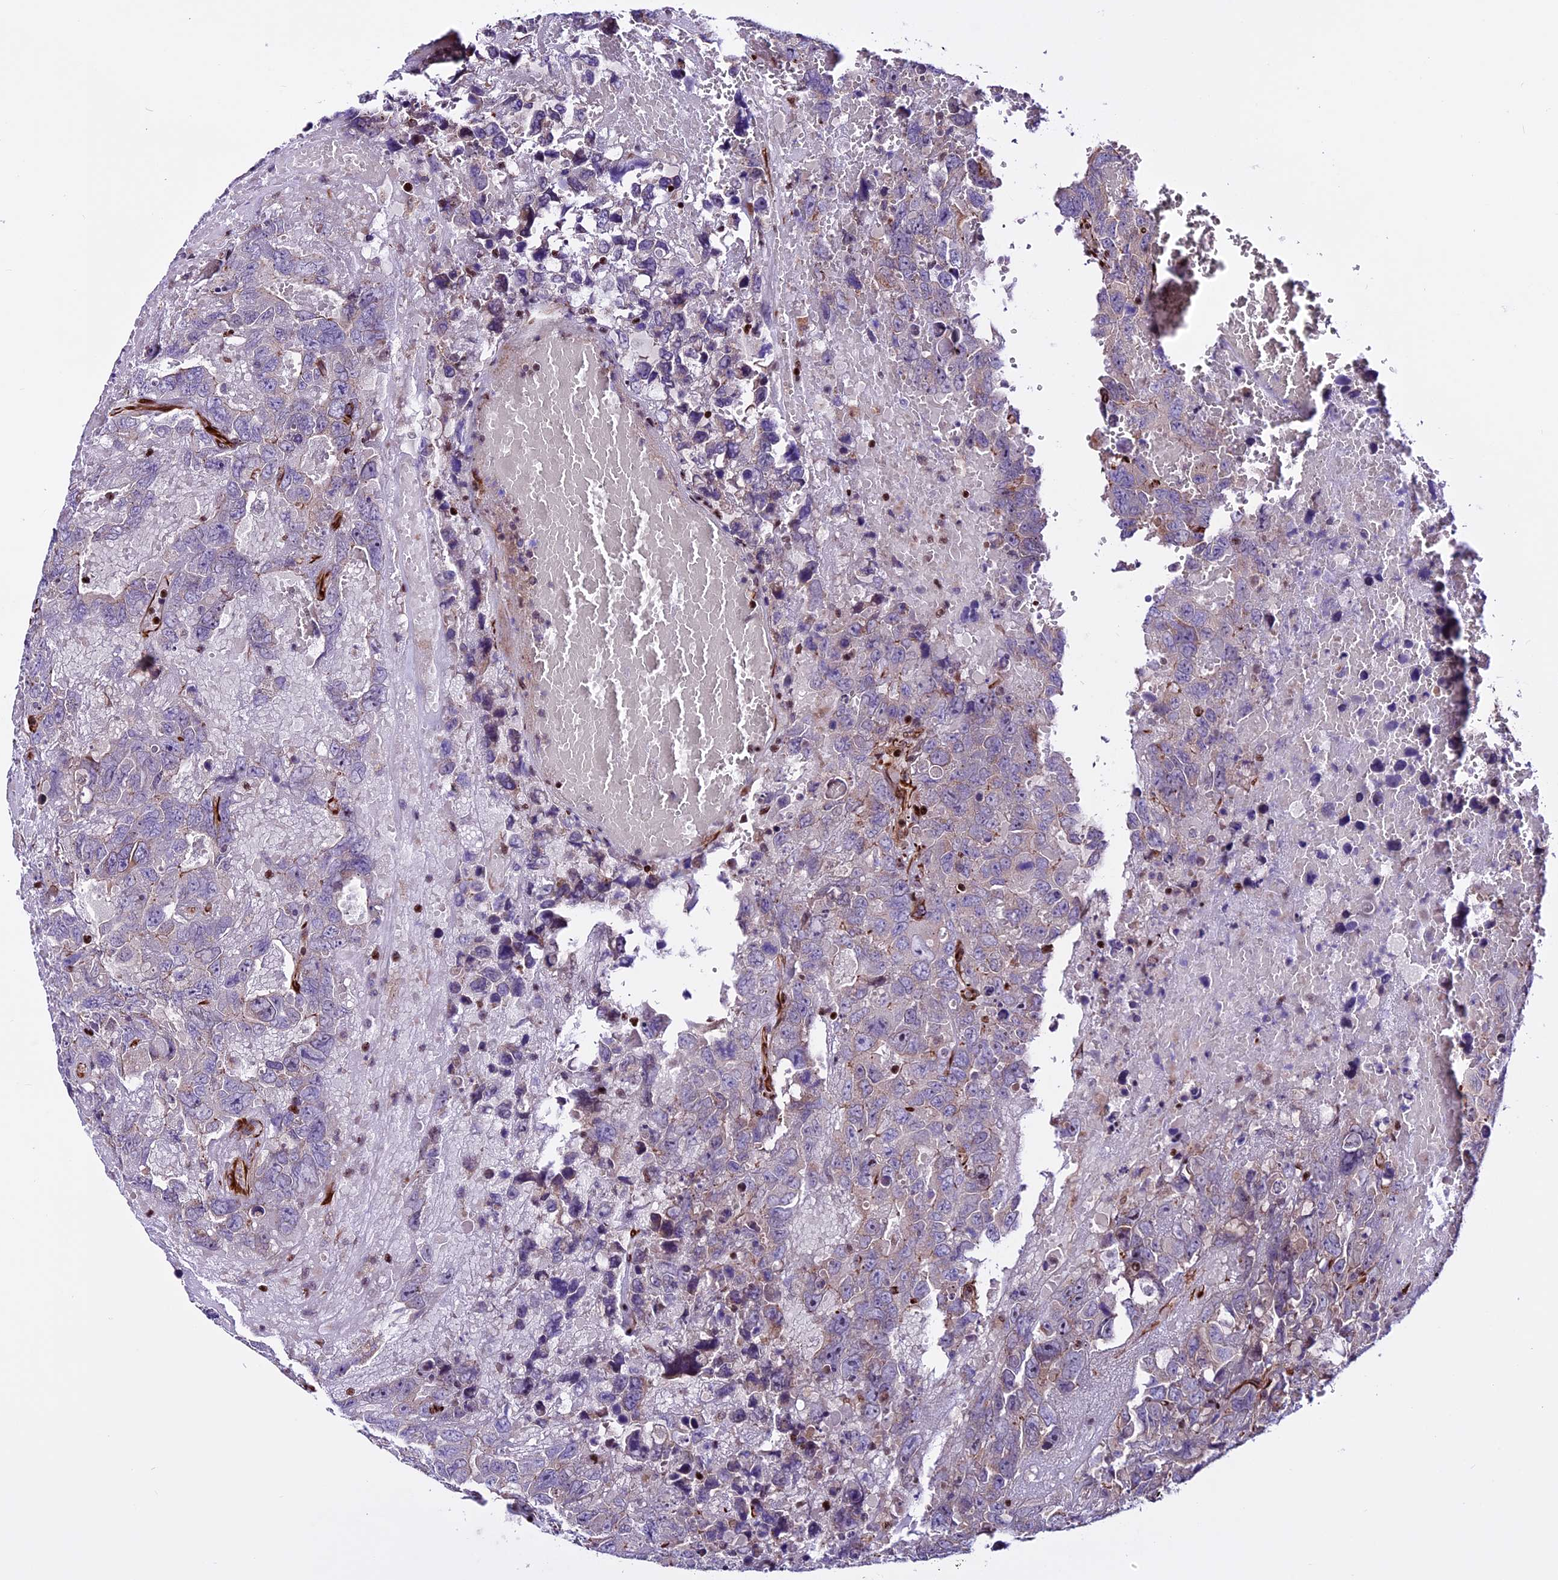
{"staining": {"intensity": "weak", "quantity": "<25%", "location": "cytoplasmic/membranous"}, "tissue": "testis cancer", "cell_type": "Tumor cells", "image_type": "cancer", "snomed": [{"axis": "morphology", "description": "Carcinoma, Embryonal, NOS"}, {"axis": "topography", "description": "Testis"}], "caption": "Embryonal carcinoma (testis) stained for a protein using immunohistochemistry exhibits no staining tumor cells.", "gene": "RINL", "patient": {"sex": "male", "age": 45}}